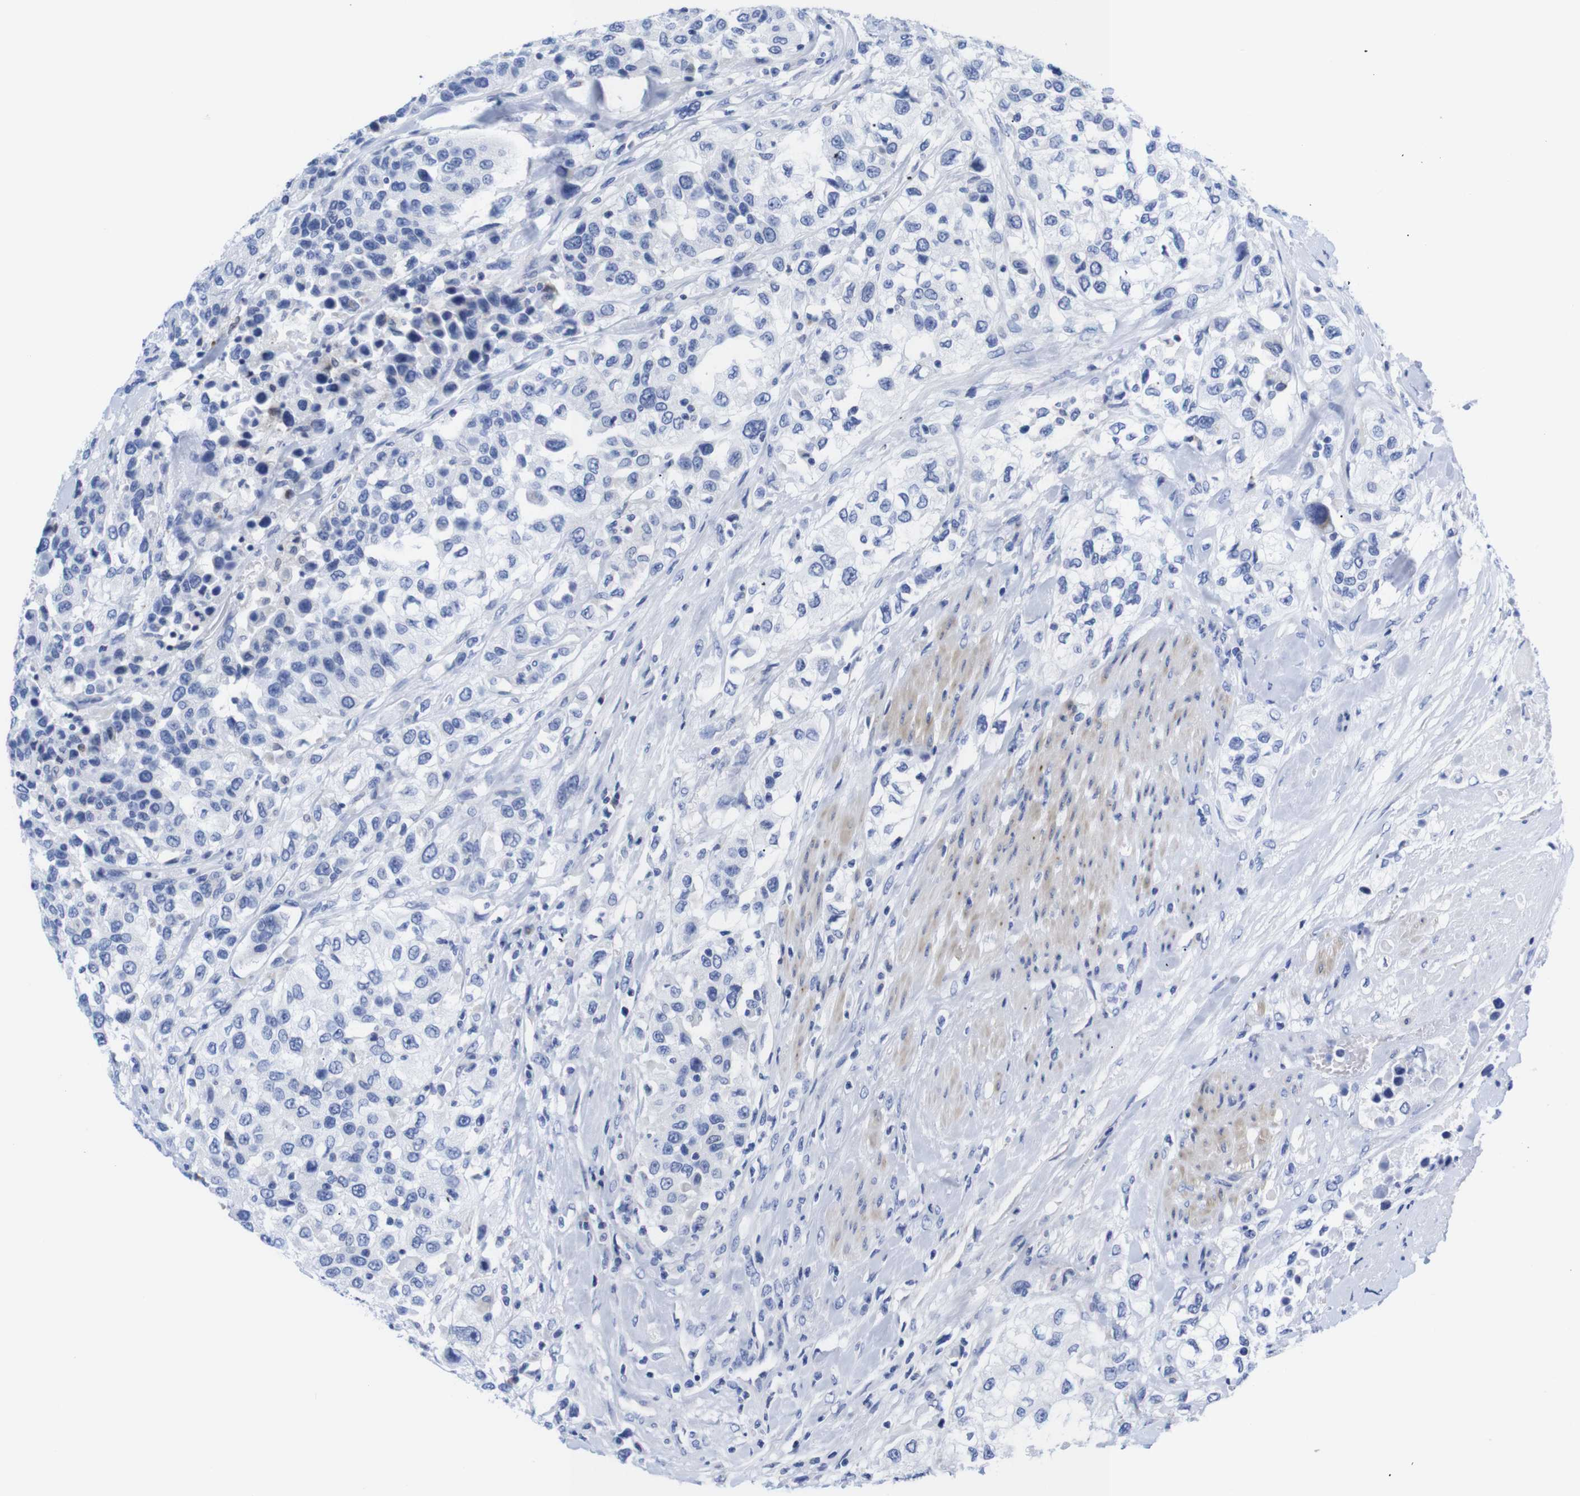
{"staining": {"intensity": "negative", "quantity": "none", "location": "none"}, "tissue": "urothelial cancer", "cell_type": "Tumor cells", "image_type": "cancer", "snomed": [{"axis": "morphology", "description": "Urothelial carcinoma, High grade"}, {"axis": "topography", "description": "Urinary bladder"}], "caption": "Immunohistochemistry (IHC) photomicrograph of human urothelial carcinoma (high-grade) stained for a protein (brown), which shows no expression in tumor cells.", "gene": "LRRC55", "patient": {"sex": "female", "age": 80}}